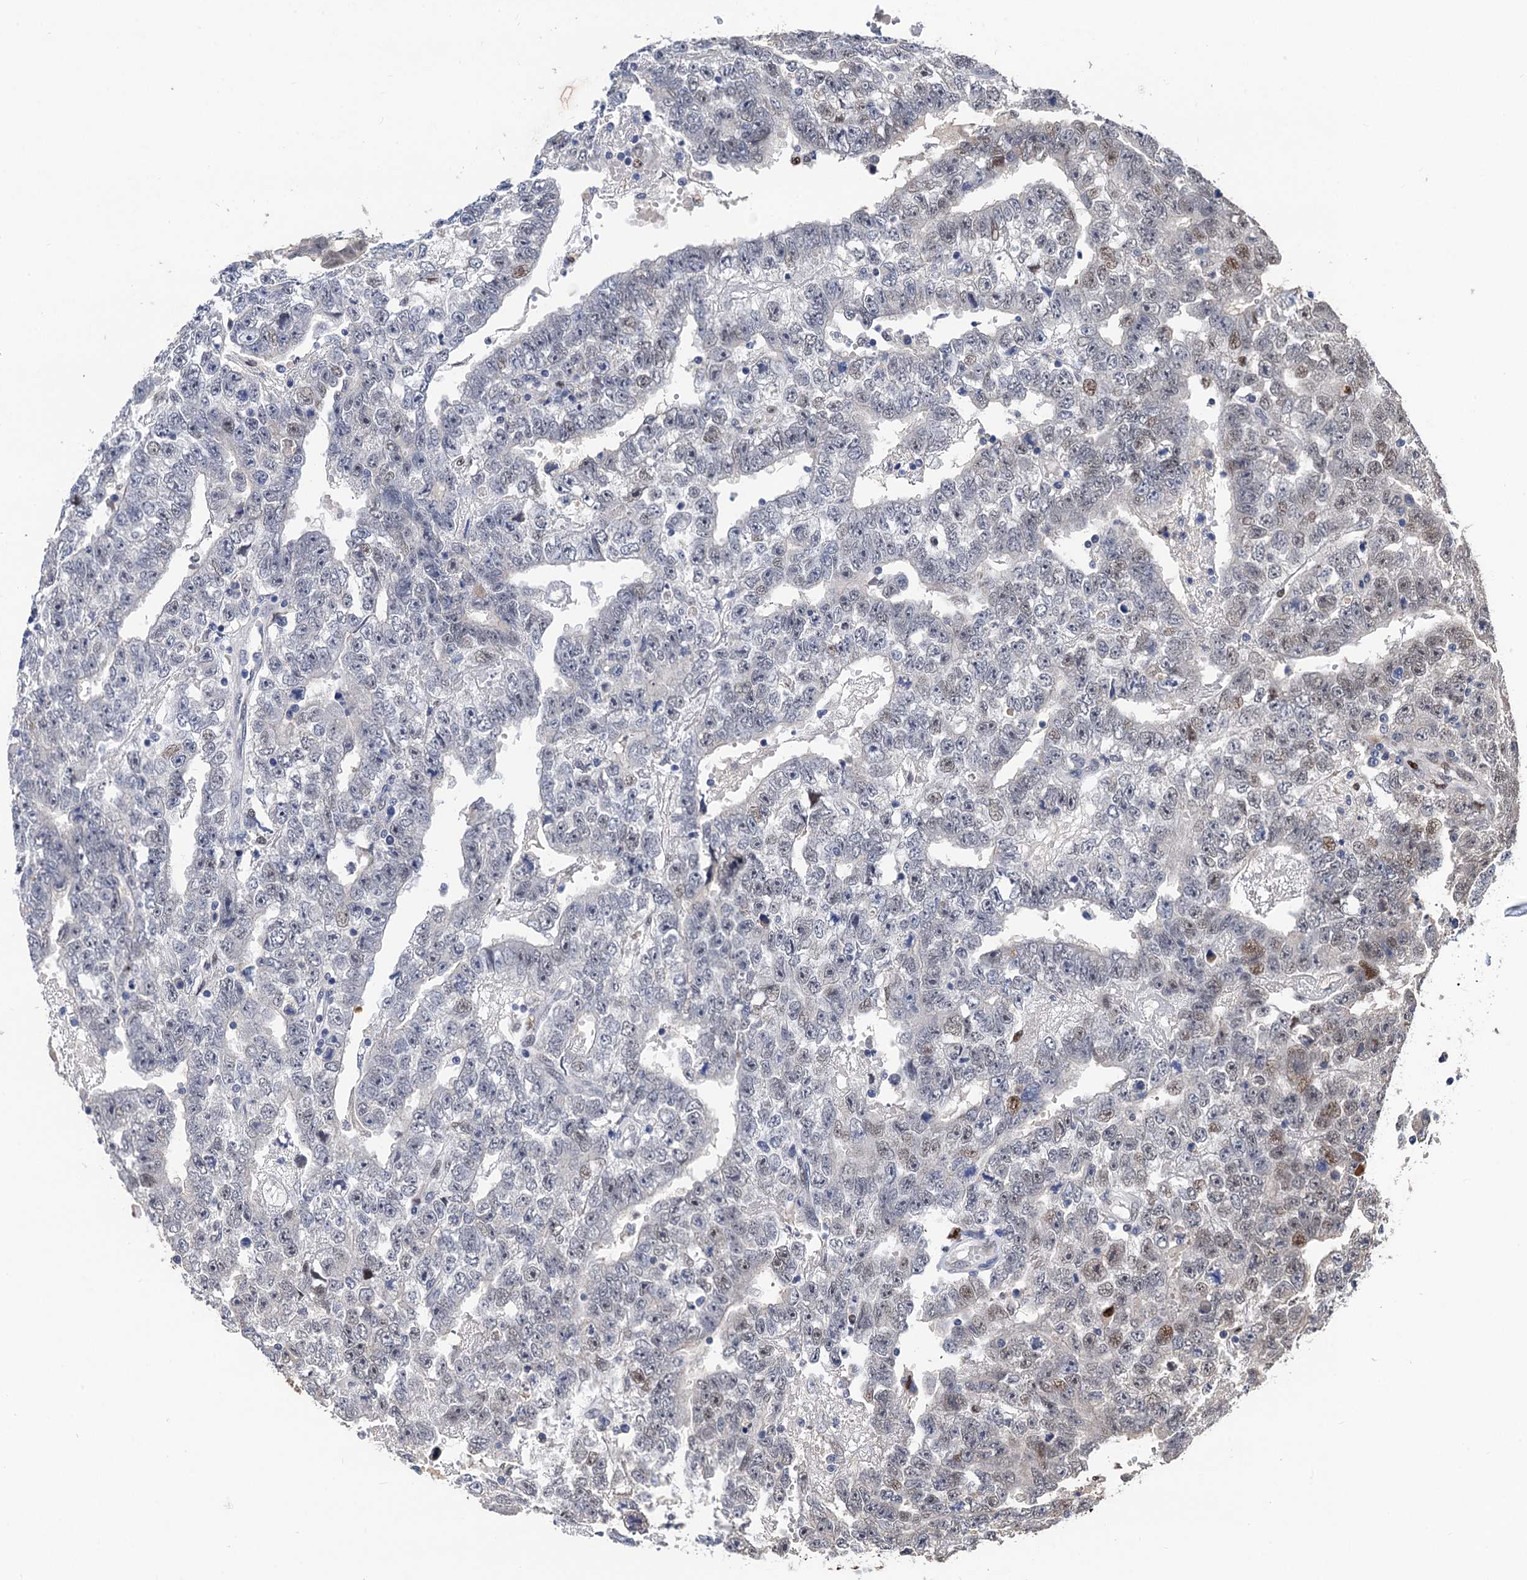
{"staining": {"intensity": "moderate", "quantity": "<25%", "location": "nuclear"}, "tissue": "testis cancer", "cell_type": "Tumor cells", "image_type": "cancer", "snomed": [{"axis": "morphology", "description": "Carcinoma, Embryonal, NOS"}, {"axis": "topography", "description": "Testis"}], "caption": "Immunohistochemical staining of testis cancer (embryonal carcinoma) reveals moderate nuclear protein positivity in about <25% of tumor cells.", "gene": "TSEN34", "patient": {"sex": "male", "age": 25}}